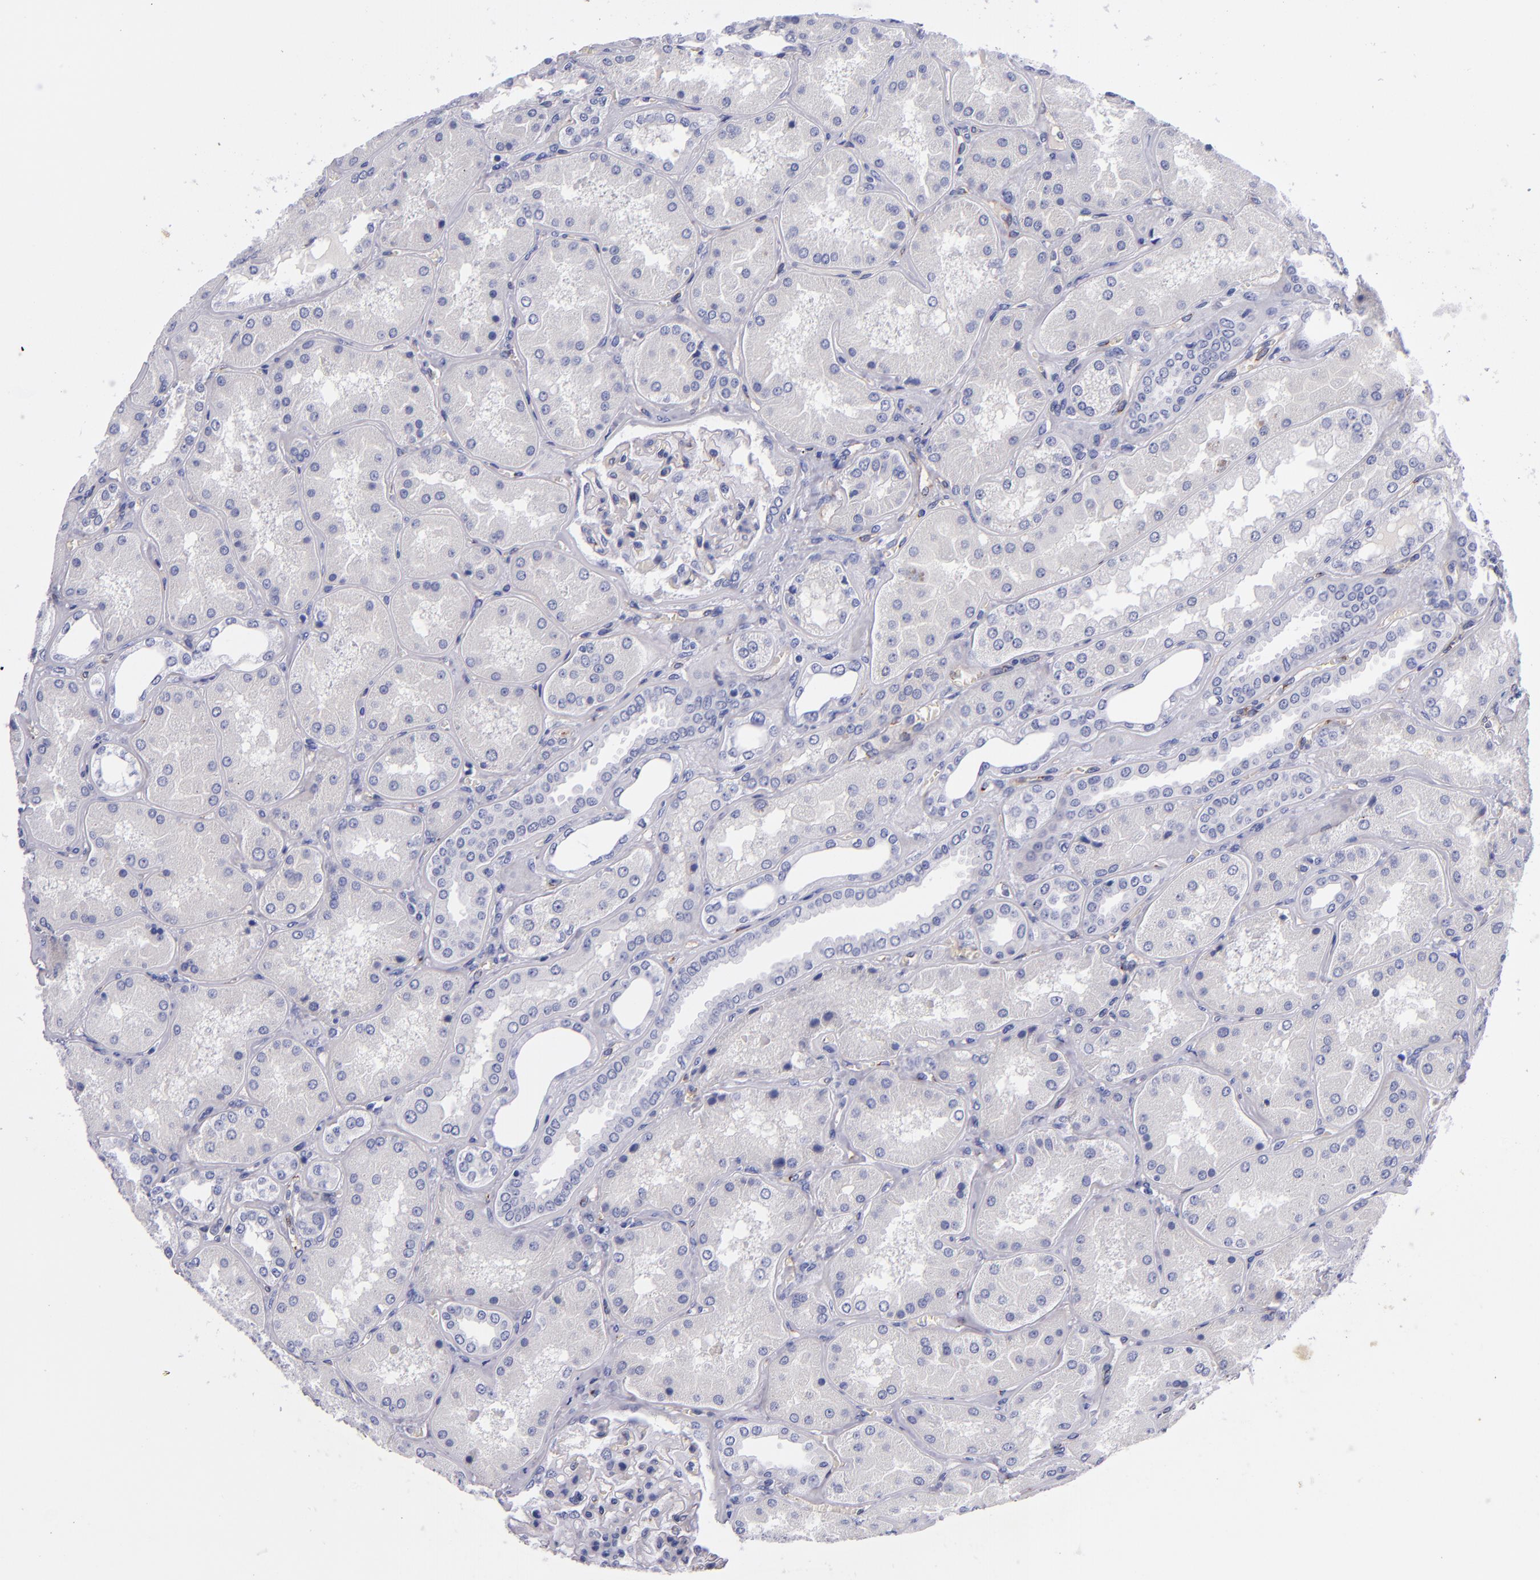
{"staining": {"intensity": "moderate", "quantity": "<25%", "location": "cytoplasmic/membranous"}, "tissue": "kidney", "cell_type": "Cells in glomeruli", "image_type": "normal", "snomed": [{"axis": "morphology", "description": "Normal tissue, NOS"}, {"axis": "topography", "description": "Kidney"}], "caption": "This micrograph displays immunohistochemistry (IHC) staining of unremarkable human kidney, with low moderate cytoplasmic/membranous staining in about <25% of cells in glomeruli.", "gene": "NOS3", "patient": {"sex": "female", "age": 56}}